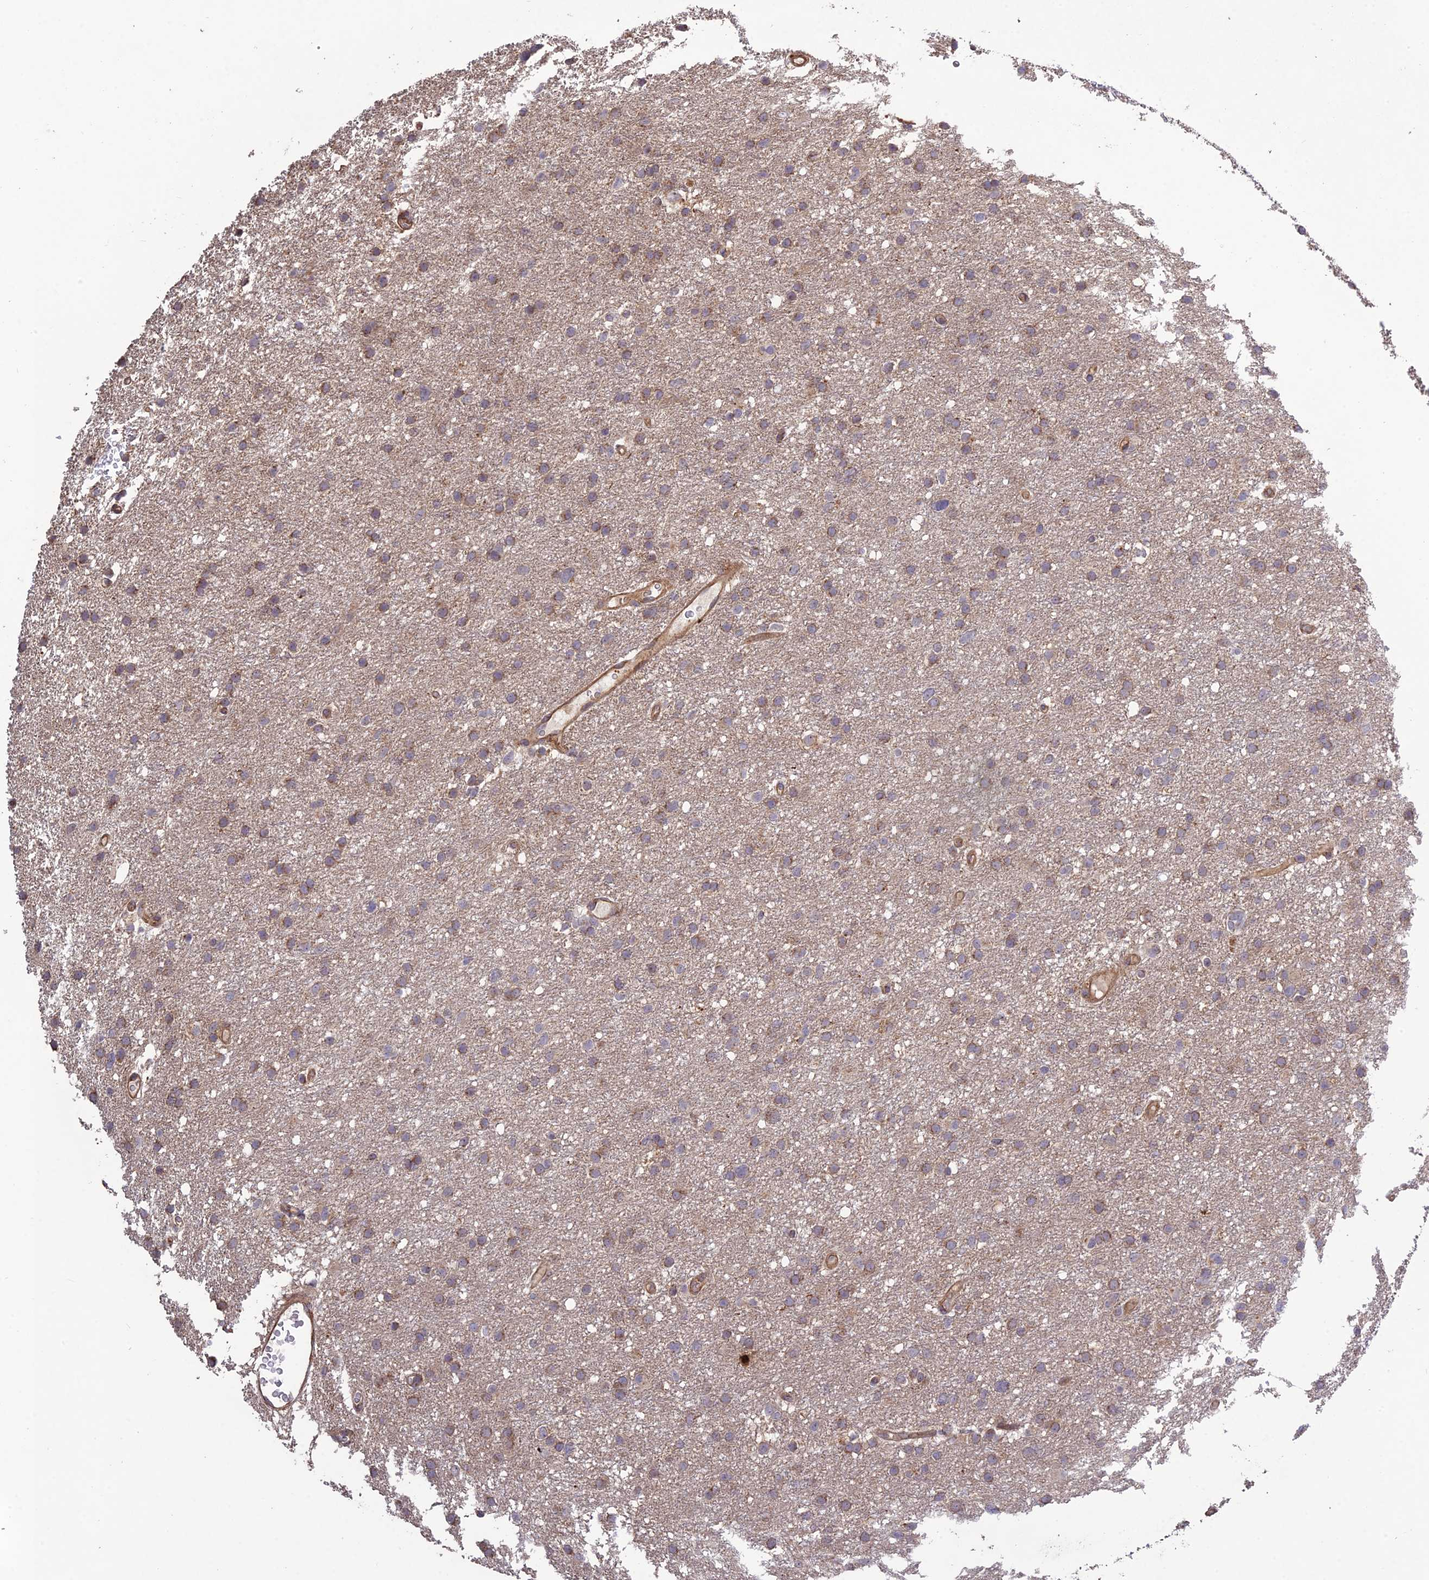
{"staining": {"intensity": "weak", "quantity": ">75%", "location": "cytoplasmic/membranous"}, "tissue": "glioma", "cell_type": "Tumor cells", "image_type": "cancer", "snomed": [{"axis": "morphology", "description": "Glioma, malignant, High grade"}, {"axis": "topography", "description": "Cerebral cortex"}], "caption": "Immunohistochemical staining of human glioma displays low levels of weak cytoplasmic/membranous protein positivity in about >75% of tumor cells.", "gene": "TMEM131L", "patient": {"sex": "female", "age": 36}}